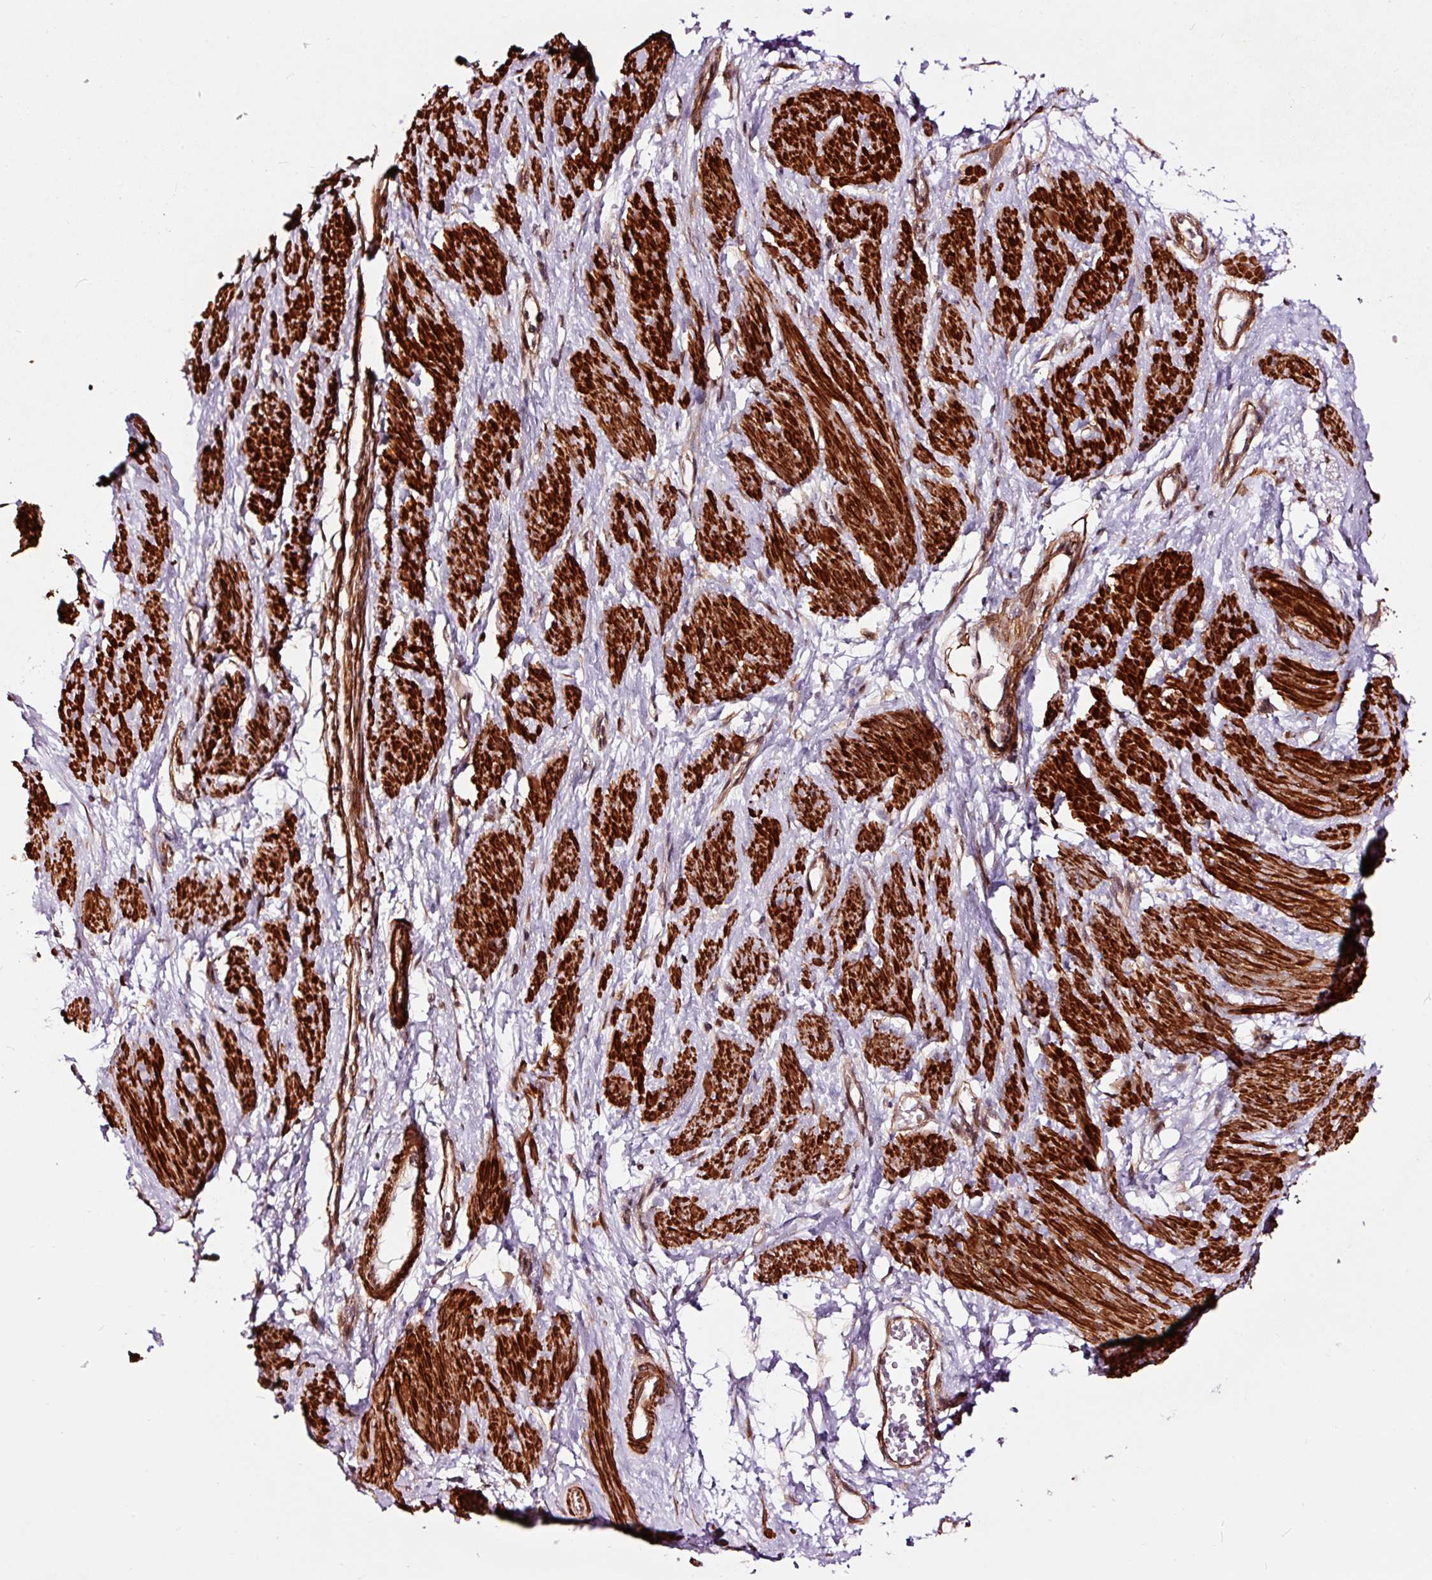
{"staining": {"intensity": "strong", "quantity": ">75%", "location": "cytoplasmic/membranous"}, "tissue": "smooth muscle", "cell_type": "Smooth muscle cells", "image_type": "normal", "snomed": [{"axis": "morphology", "description": "Normal tissue, NOS"}, {"axis": "topography", "description": "Smooth muscle"}, {"axis": "topography", "description": "Uterus"}], "caption": "A high-resolution micrograph shows immunohistochemistry staining of normal smooth muscle, which displays strong cytoplasmic/membranous staining in about >75% of smooth muscle cells.", "gene": "TPM1", "patient": {"sex": "female", "age": 39}}